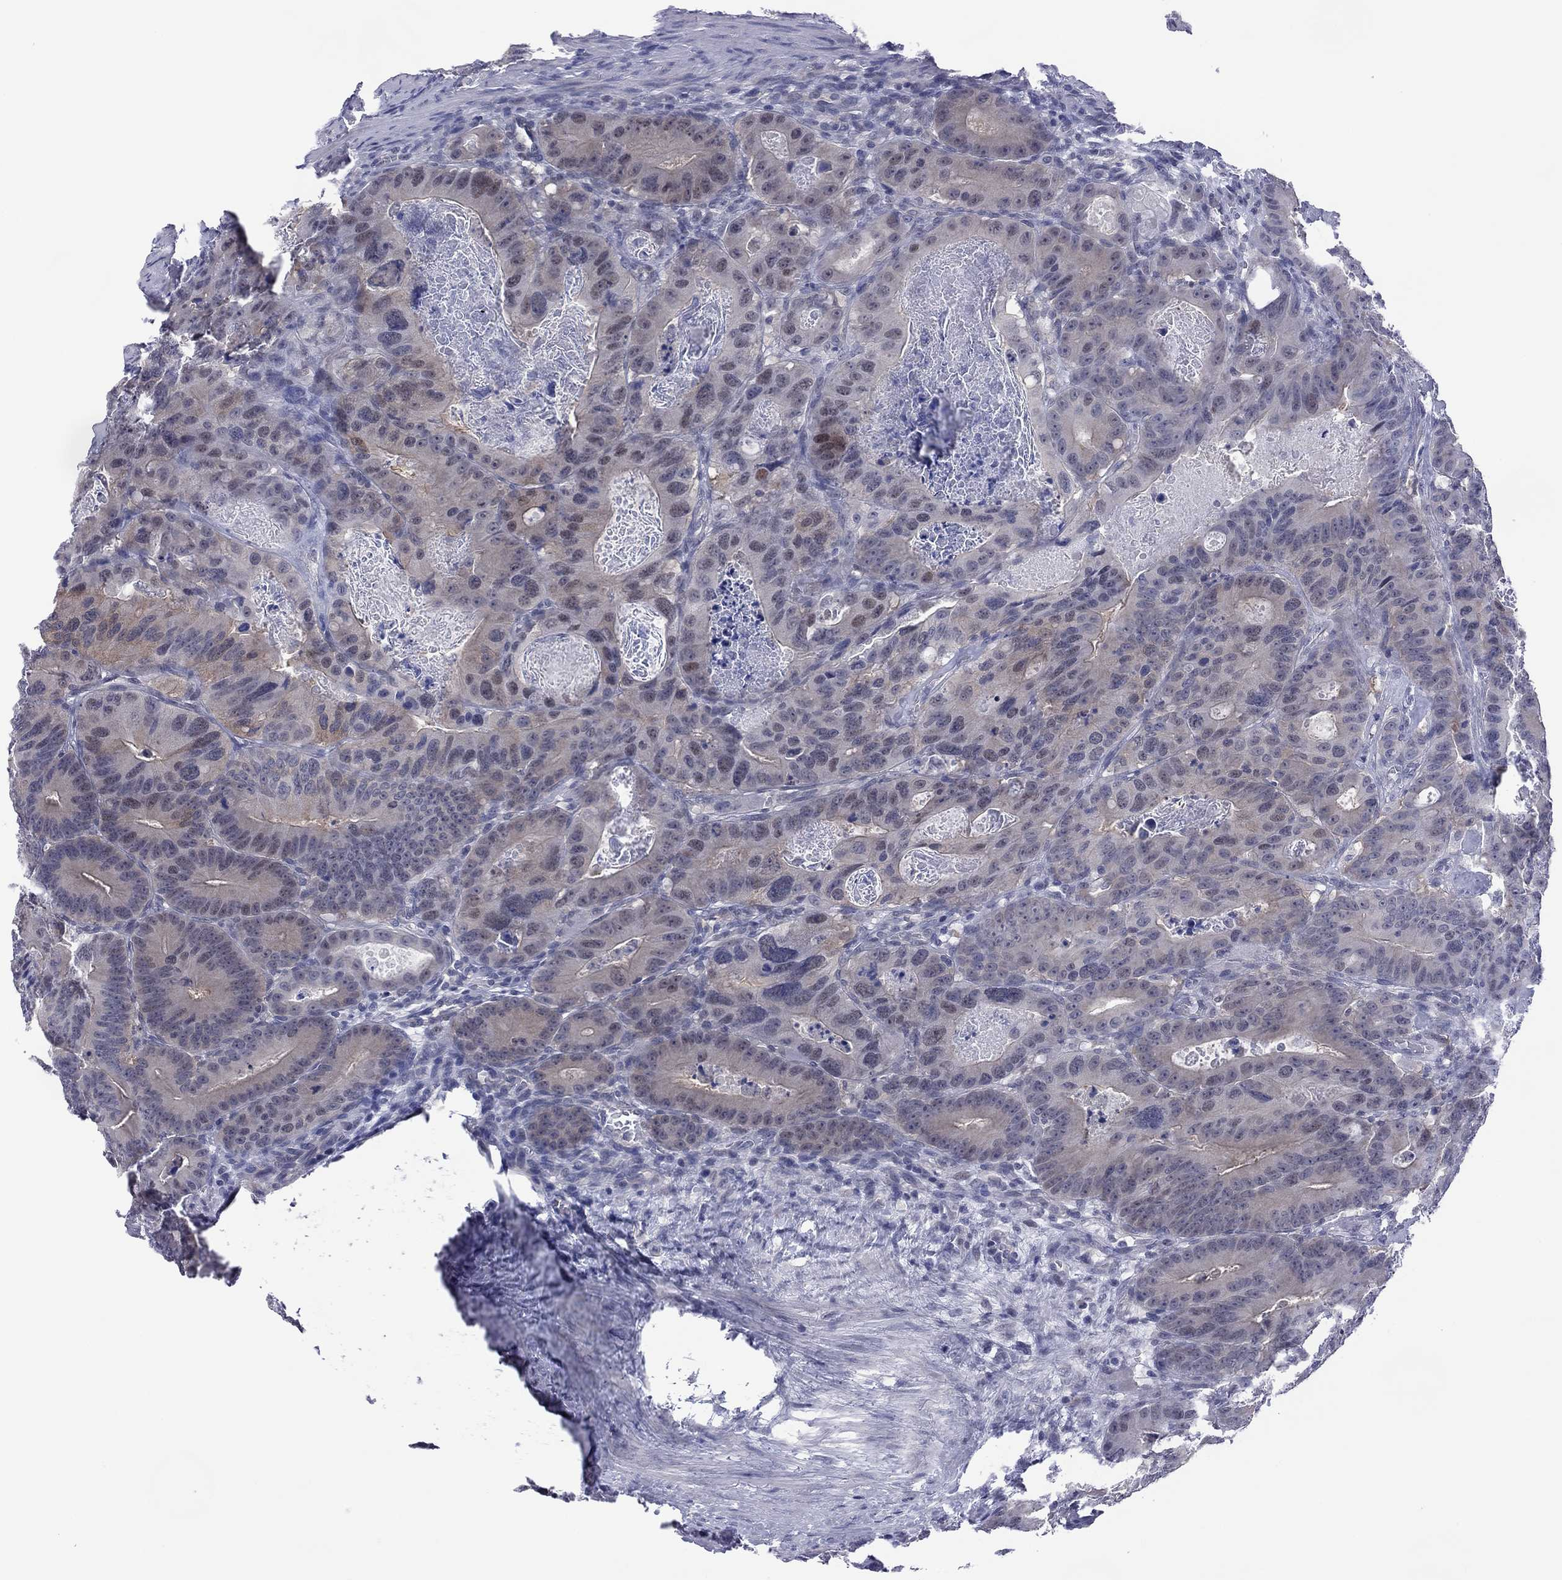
{"staining": {"intensity": "weak", "quantity": "<25%", "location": "cytoplasmic/membranous"}, "tissue": "colorectal cancer", "cell_type": "Tumor cells", "image_type": "cancer", "snomed": [{"axis": "morphology", "description": "Adenocarcinoma, NOS"}, {"axis": "topography", "description": "Rectum"}], "caption": "Colorectal adenocarcinoma was stained to show a protein in brown. There is no significant staining in tumor cells.", "gene": "POU5F2", "patient": {"sex": "male", "age": 64}}